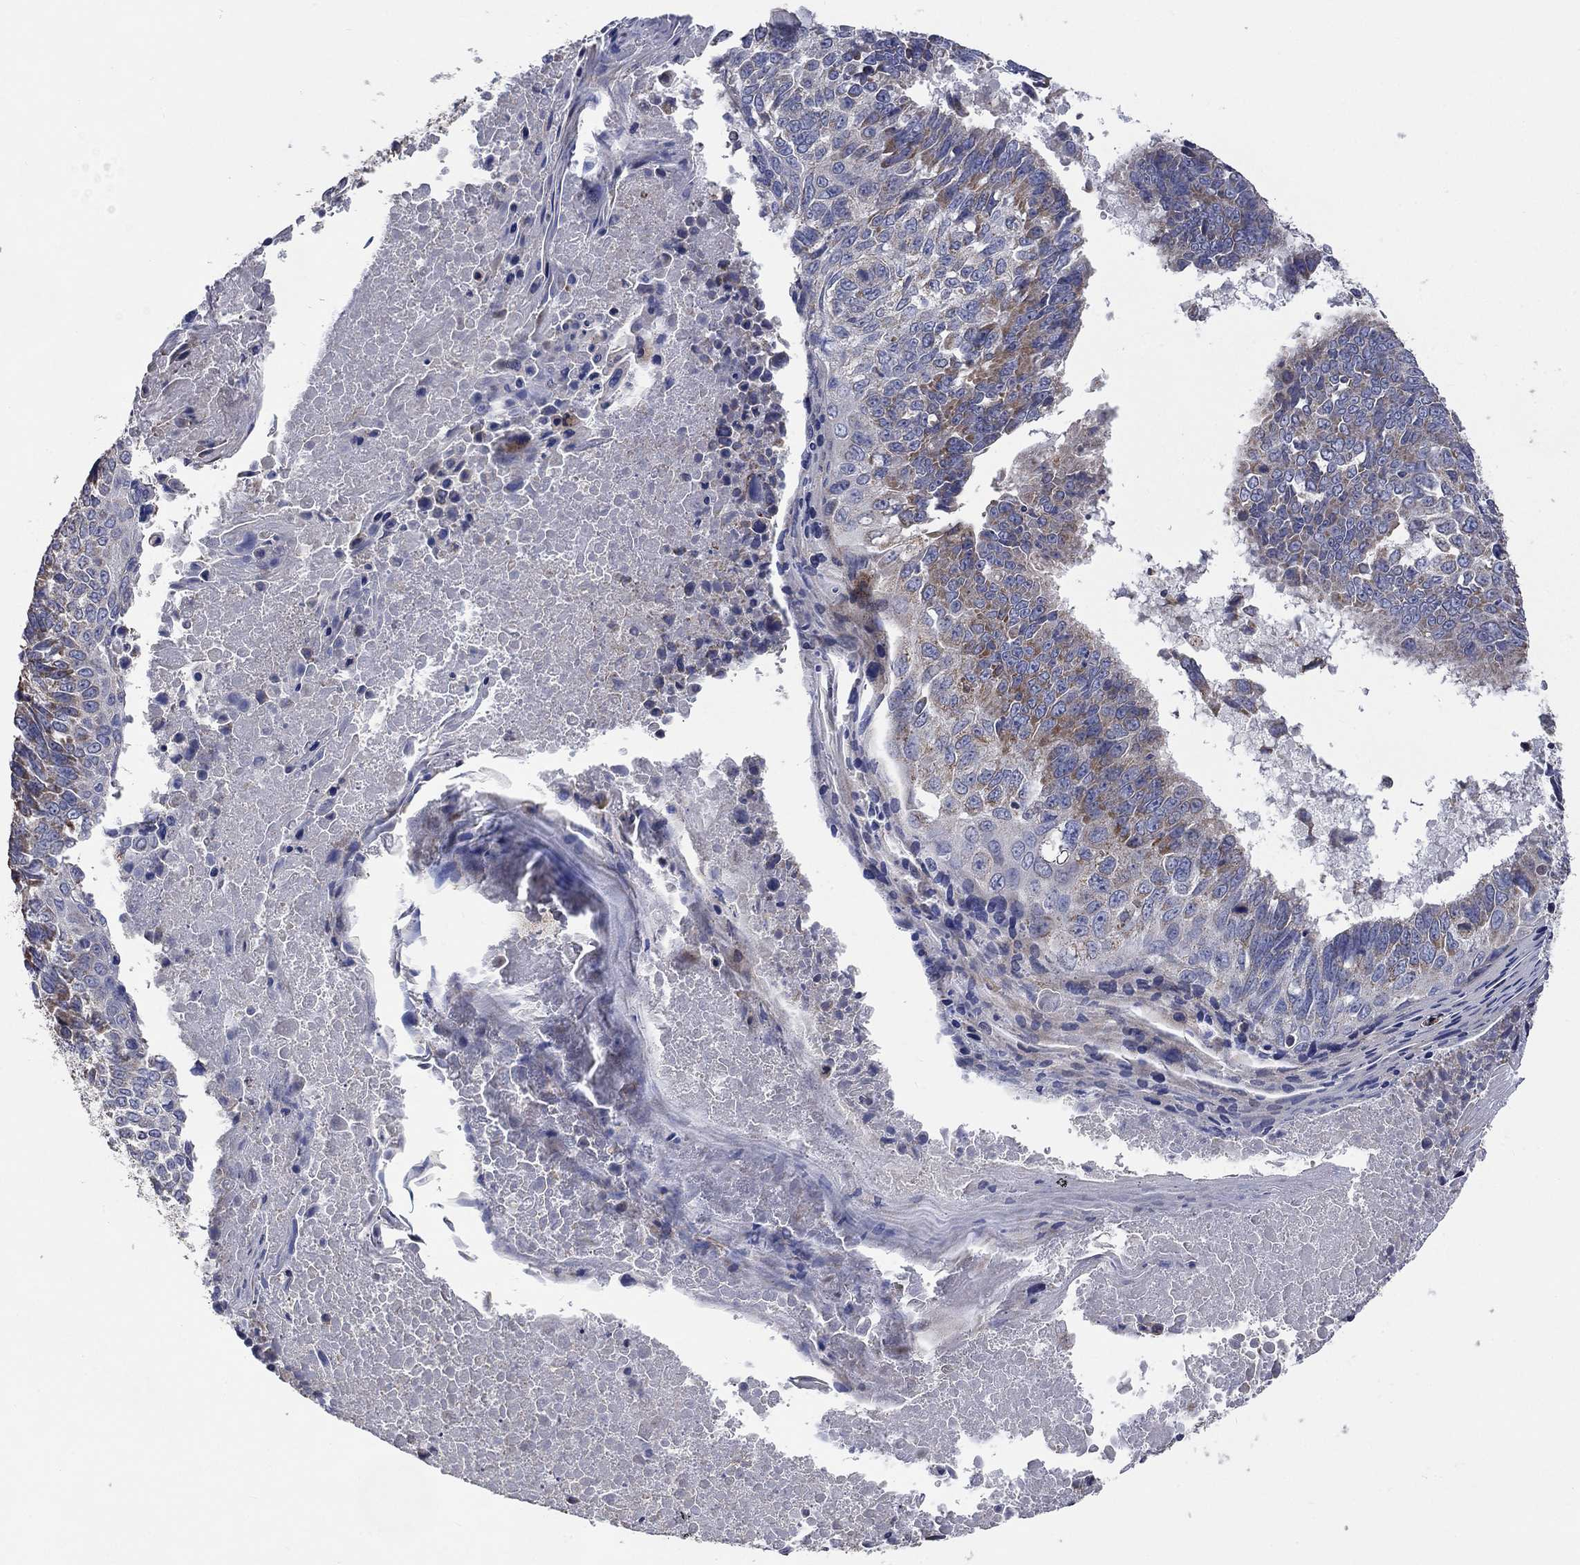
{"staining": {"intensity": "moderate", "quantity": "<25%", "location": "cytoplasmic/membranous"}, "tissue": "lung cancer", "cell_type": "Tumor cells", "image_type": "cancer", "snomed": [{"axis": "morphology", "description": "Squamous cell carcinoma, NOS"}, {"axis": "topography", "description": "Lung"}], "caption": "Brown immunohistochemical staining in lung cancer exhibits moderate cytoplasmic/membranous expression in about <25% of tumor cells.", "gene": "UGT8", "patient": {"sex": "male", "age": 73}}